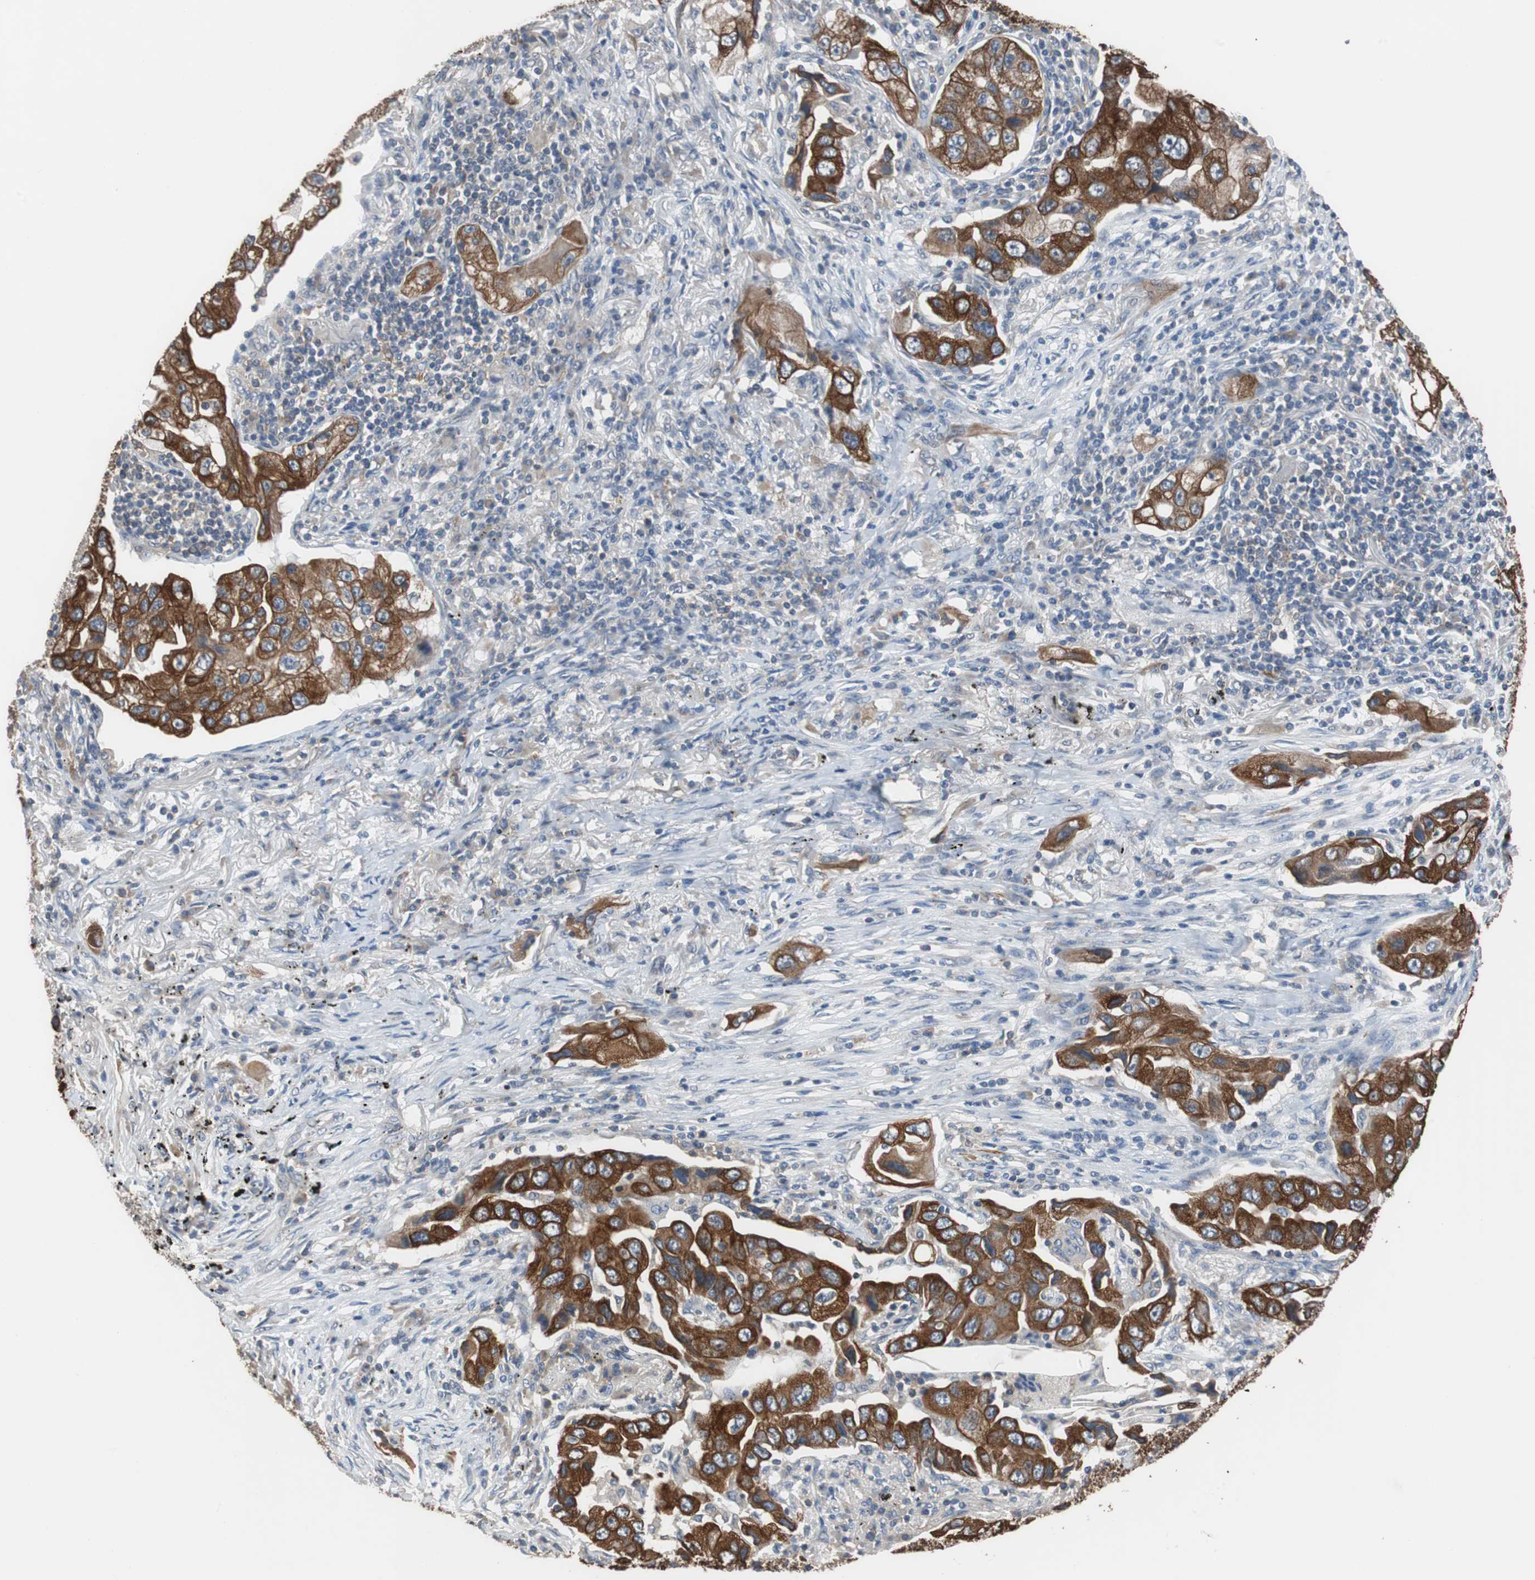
{"staining": {"intensity": "strong", "quantity": ">75%", "location": "cytoplasmic/membranous"}, "tissue": "lung cancer", "cell_type": "Tumor cells", "image_type": "cancer", "snomed": [{"axis": "morphology", "description": "Adenocarcinoma, NOS"}, {"axis": "topography", "description": "Lung"}], "caption": "Strong cytoplasmic/membranous protein staining is seen in about >75% of tumor cells in lung adenocarcinoma.", "gene": "USP10", "patient": {"sex": "female", "age": 65}}